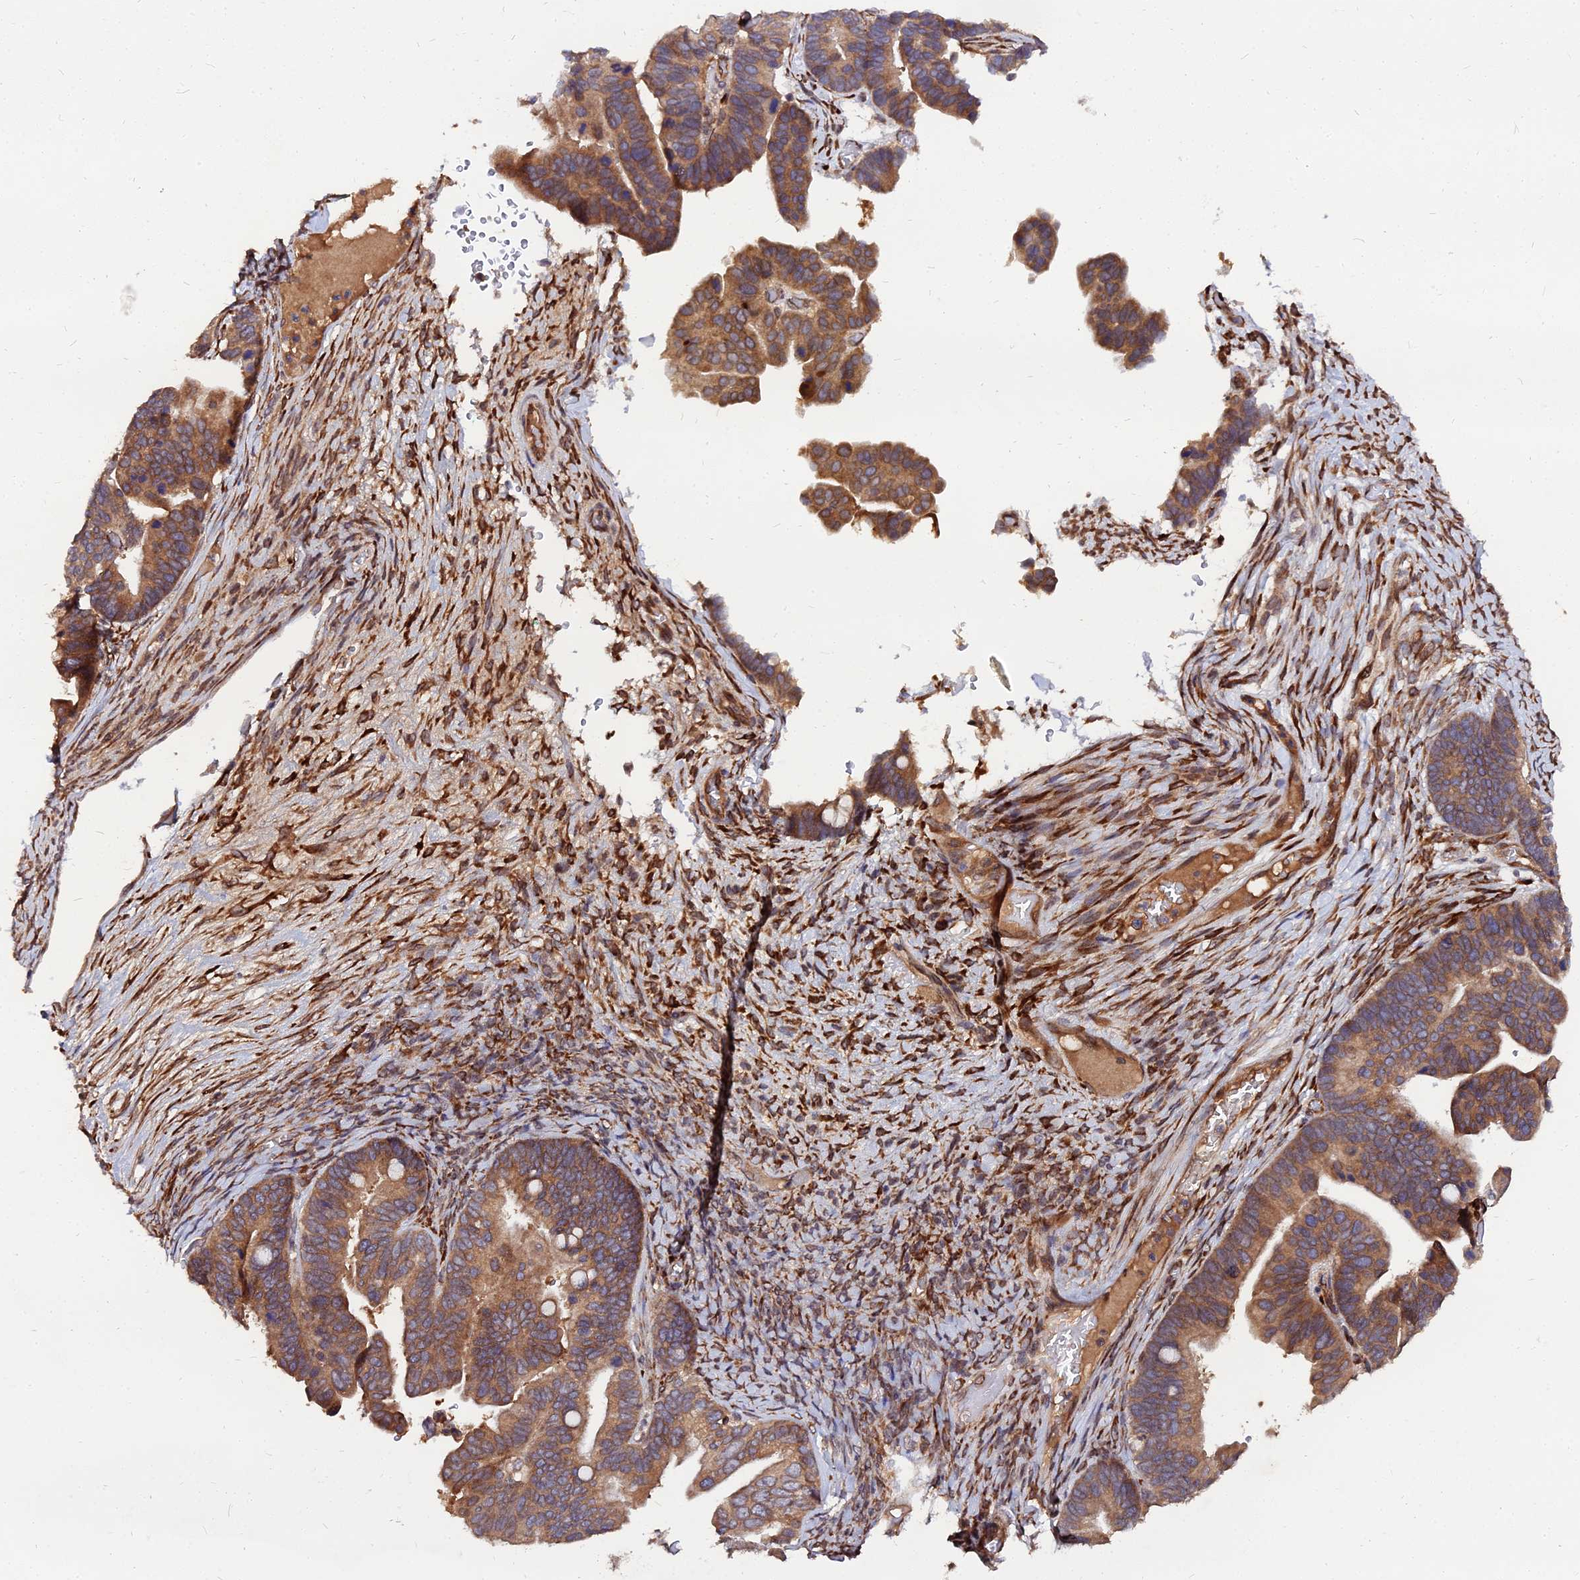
{"staining": {"intensity": "moderate", "quantity": ">75%", "location": "cytoplasmic/membranous"}, "tissue": "ovarian cancer", "cell_type": "Tumor cells", "image_type": "cancer", "snomed": [{"axis": "morphology", "description": "Cystadenocarcinoma, serous, NOS"}, {"axis": "topography", "description": "Ovary"}], "caption": "Ovarian serous cystadenocarcinoma stained for a protein reveals moderate cytoplasmic/membranous positivity in tumor cells.", "gene": "PDE4D", "patient": {"sex": "female", "age": 56}}